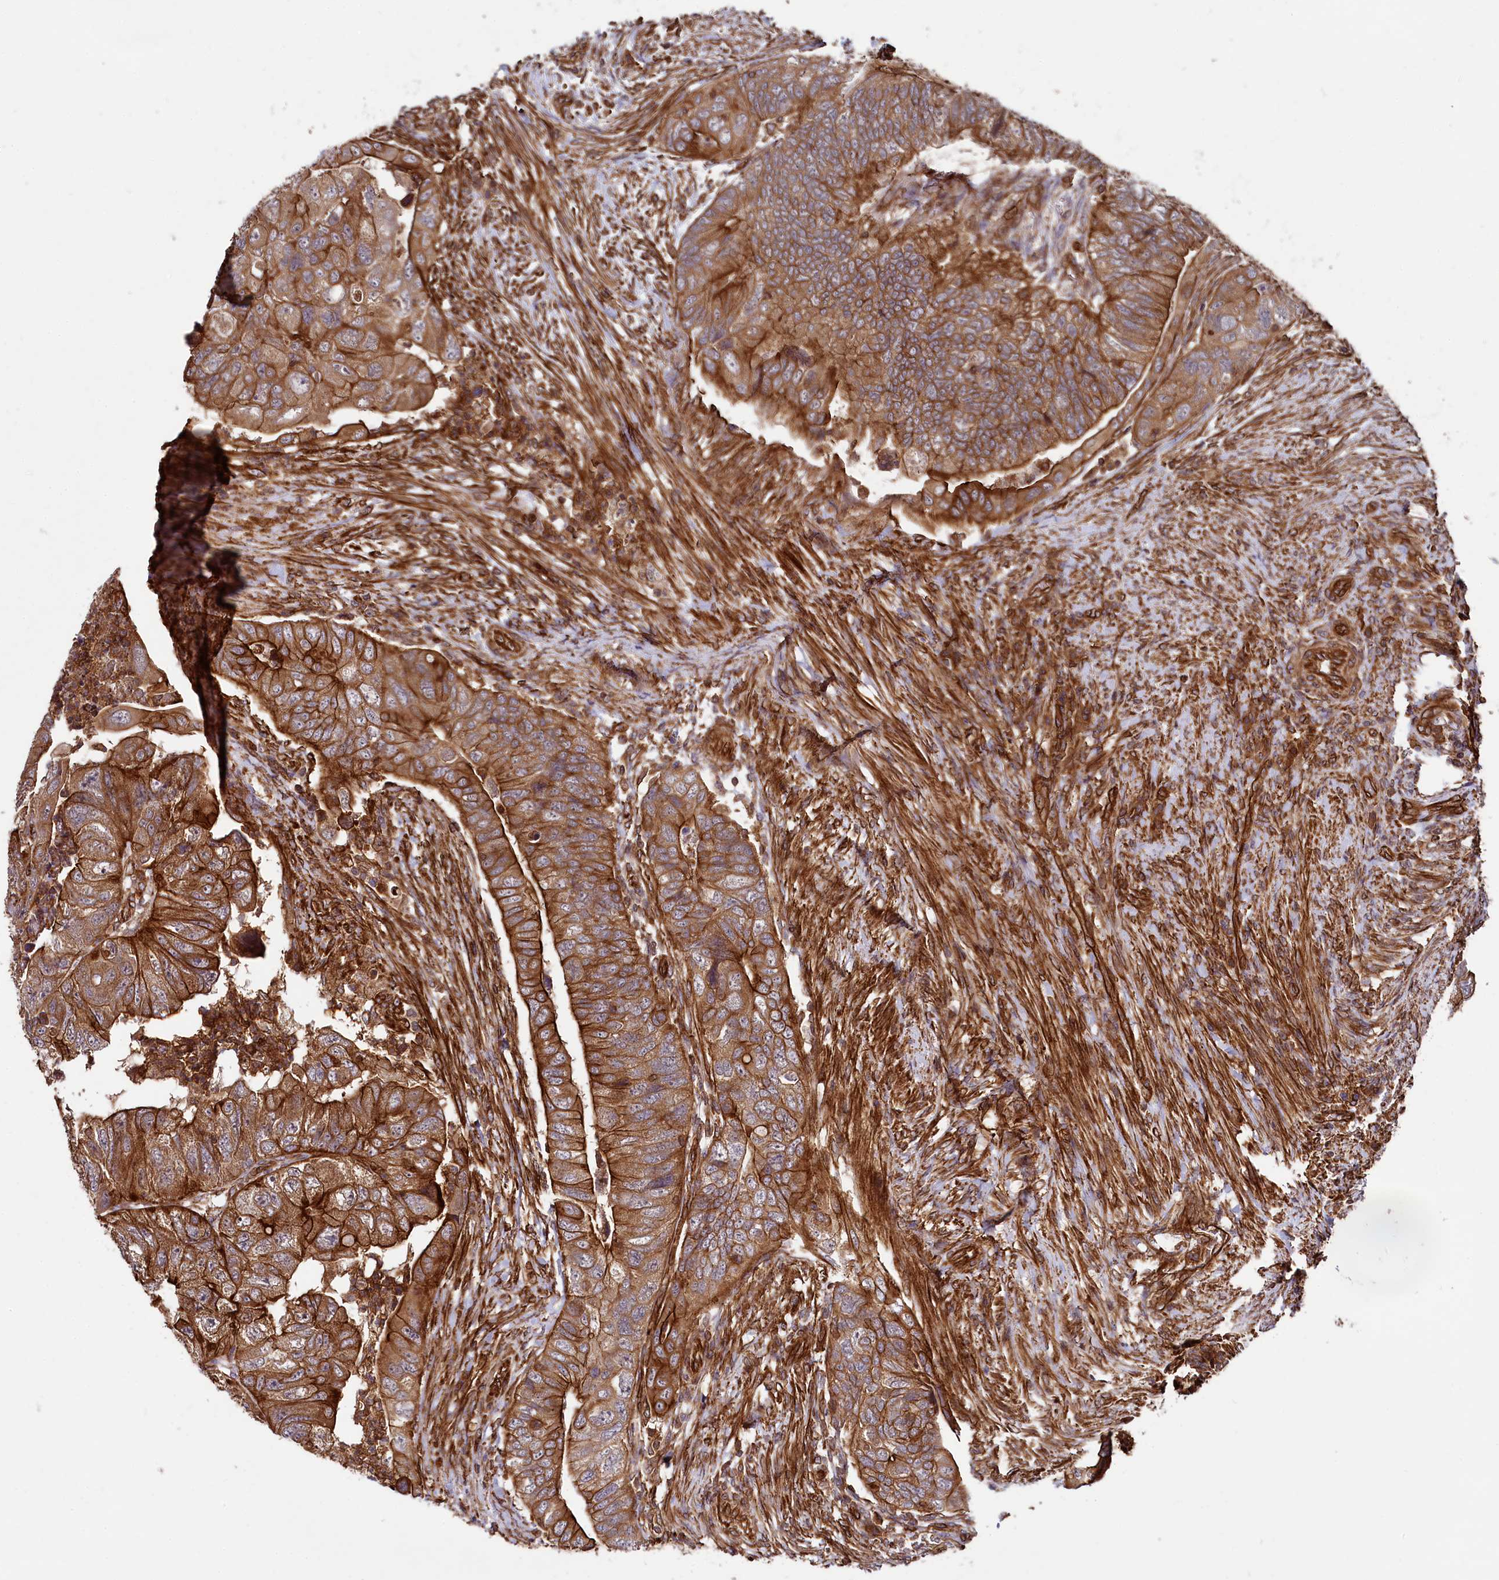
{"staining": {"intensity": "strong", "quantity": ">75%", "location": "cytoplasmic/membranous"}, "tissue": "colorectal cancer", "cell_type": "Tumor cells", "image_type": "cancer", "snomed": [{"axis": "morphology", "description": "Adenocarcinoma, NOS"}, {"axis": "topography", "description": "Rectum"}], "caption": "A high amount of strong cytoplasmic/membranous positivity is identified in about >75% of tumor cells in colorectal adenocarcinoma tissue. The protein is stained brown, and the nuclei are stained in blue (DAB (3,3'-diaminobenzidine) IHC with brightfield microscopy, high magnification).", "gene": "SVIP", "patient": {"sex": "male", "age": 63}}